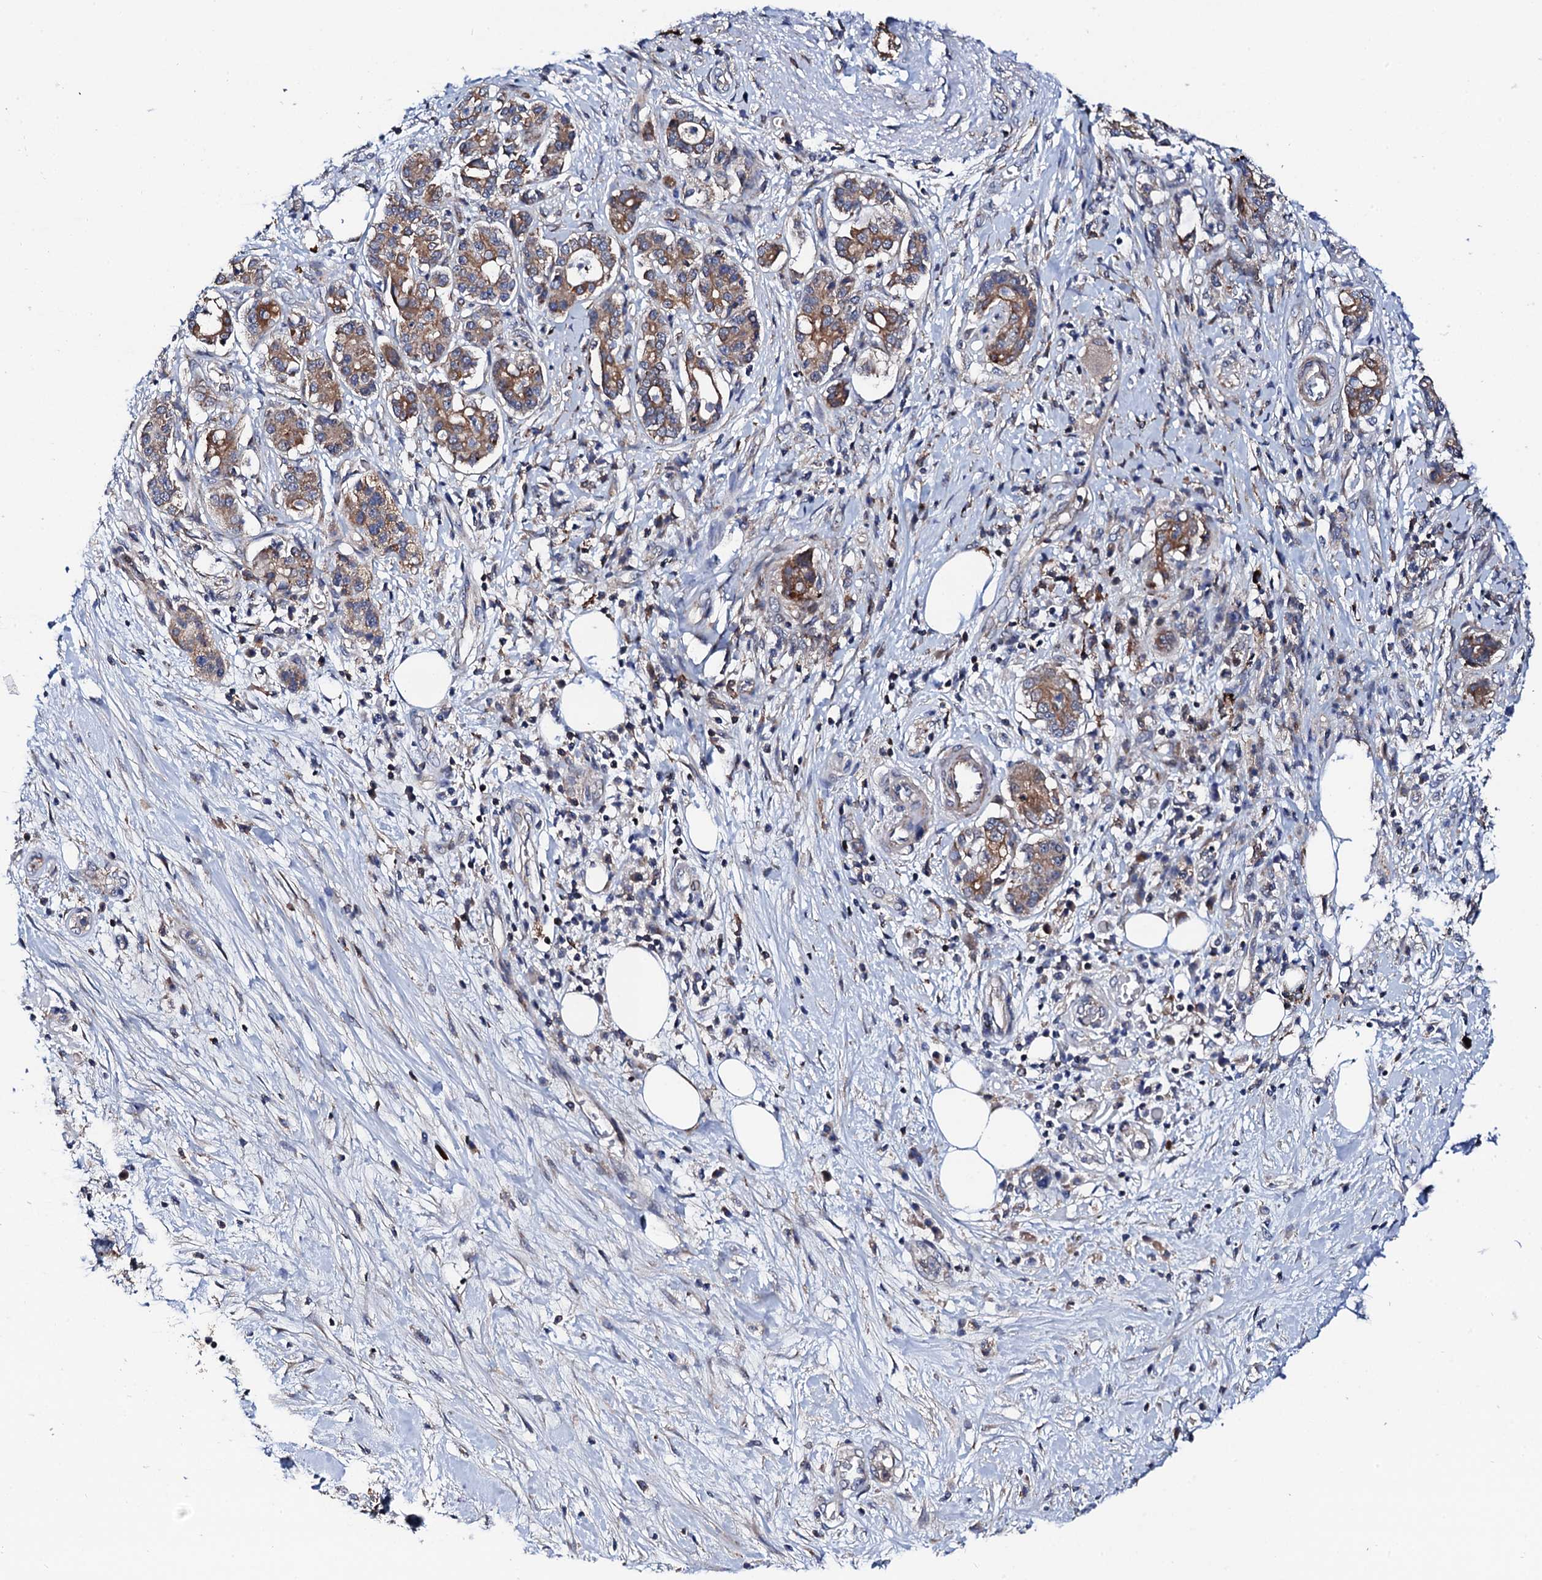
{"staining": {"intensity": "moderate", "quantity": ">75%", "location": "cytoplasmic/membranous"}, "tissue": "pancreatic cancer", "cell_type": "Tumor cells", "image_type": "cancer", "snomed": [{"axis": "morphology", "description": "Adenocarcinoma, NOS"}, {"axis": "topography", "description": "Pancreas"}], "caption": "The photomicrograph demonstrates immunohistochemical staining of adenocarcinoma (pancreatic). There is moderate cytoplasmic/membranous positivity is seen in about >75% of tumor cells.", "gene": "COG4", "patient": {"sex": "female", "age": 73}}